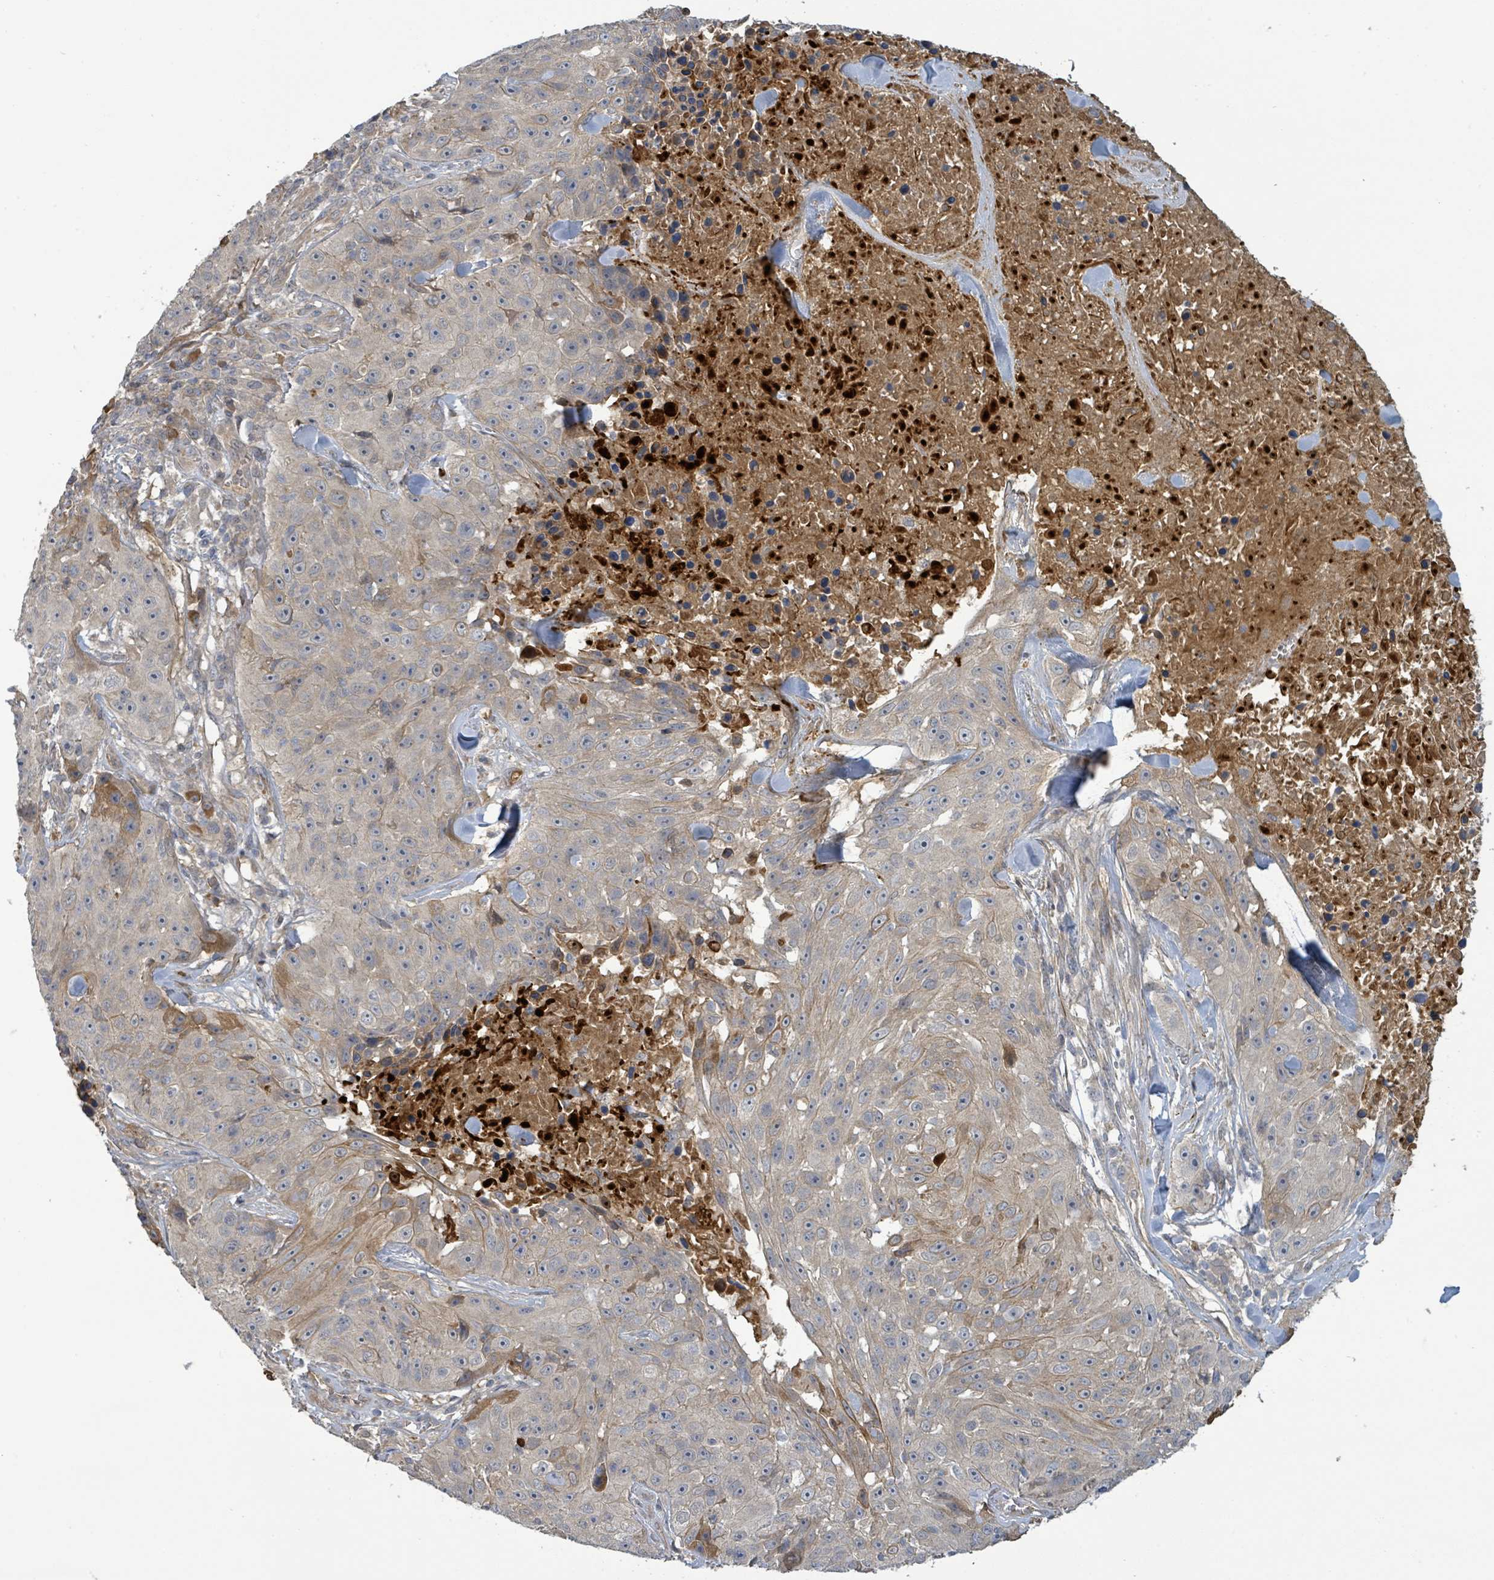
{"staining": {"intensity": "weak", "quantity": "25%-75%", "location": "cytoplasmic/membranous"}, "tissue": "skin cancer", "cell_type": "Tumor cells", "image_type": "cancer", "snomed": [{"axis": "morphology", "description": "Squamous cell carcinoma, NOS"}, {"axis": "topography", "description": "Skin"}], "caption": "Immunohistochemical staining of skin cancer (squamous cell carcinoma) reveals low levels of weak cytoplasmic/membranous protein expression in approximately 25%-75% of tumor cells.", "gene": "STARD4", "patient": {"sex": "female", "age": 87}}